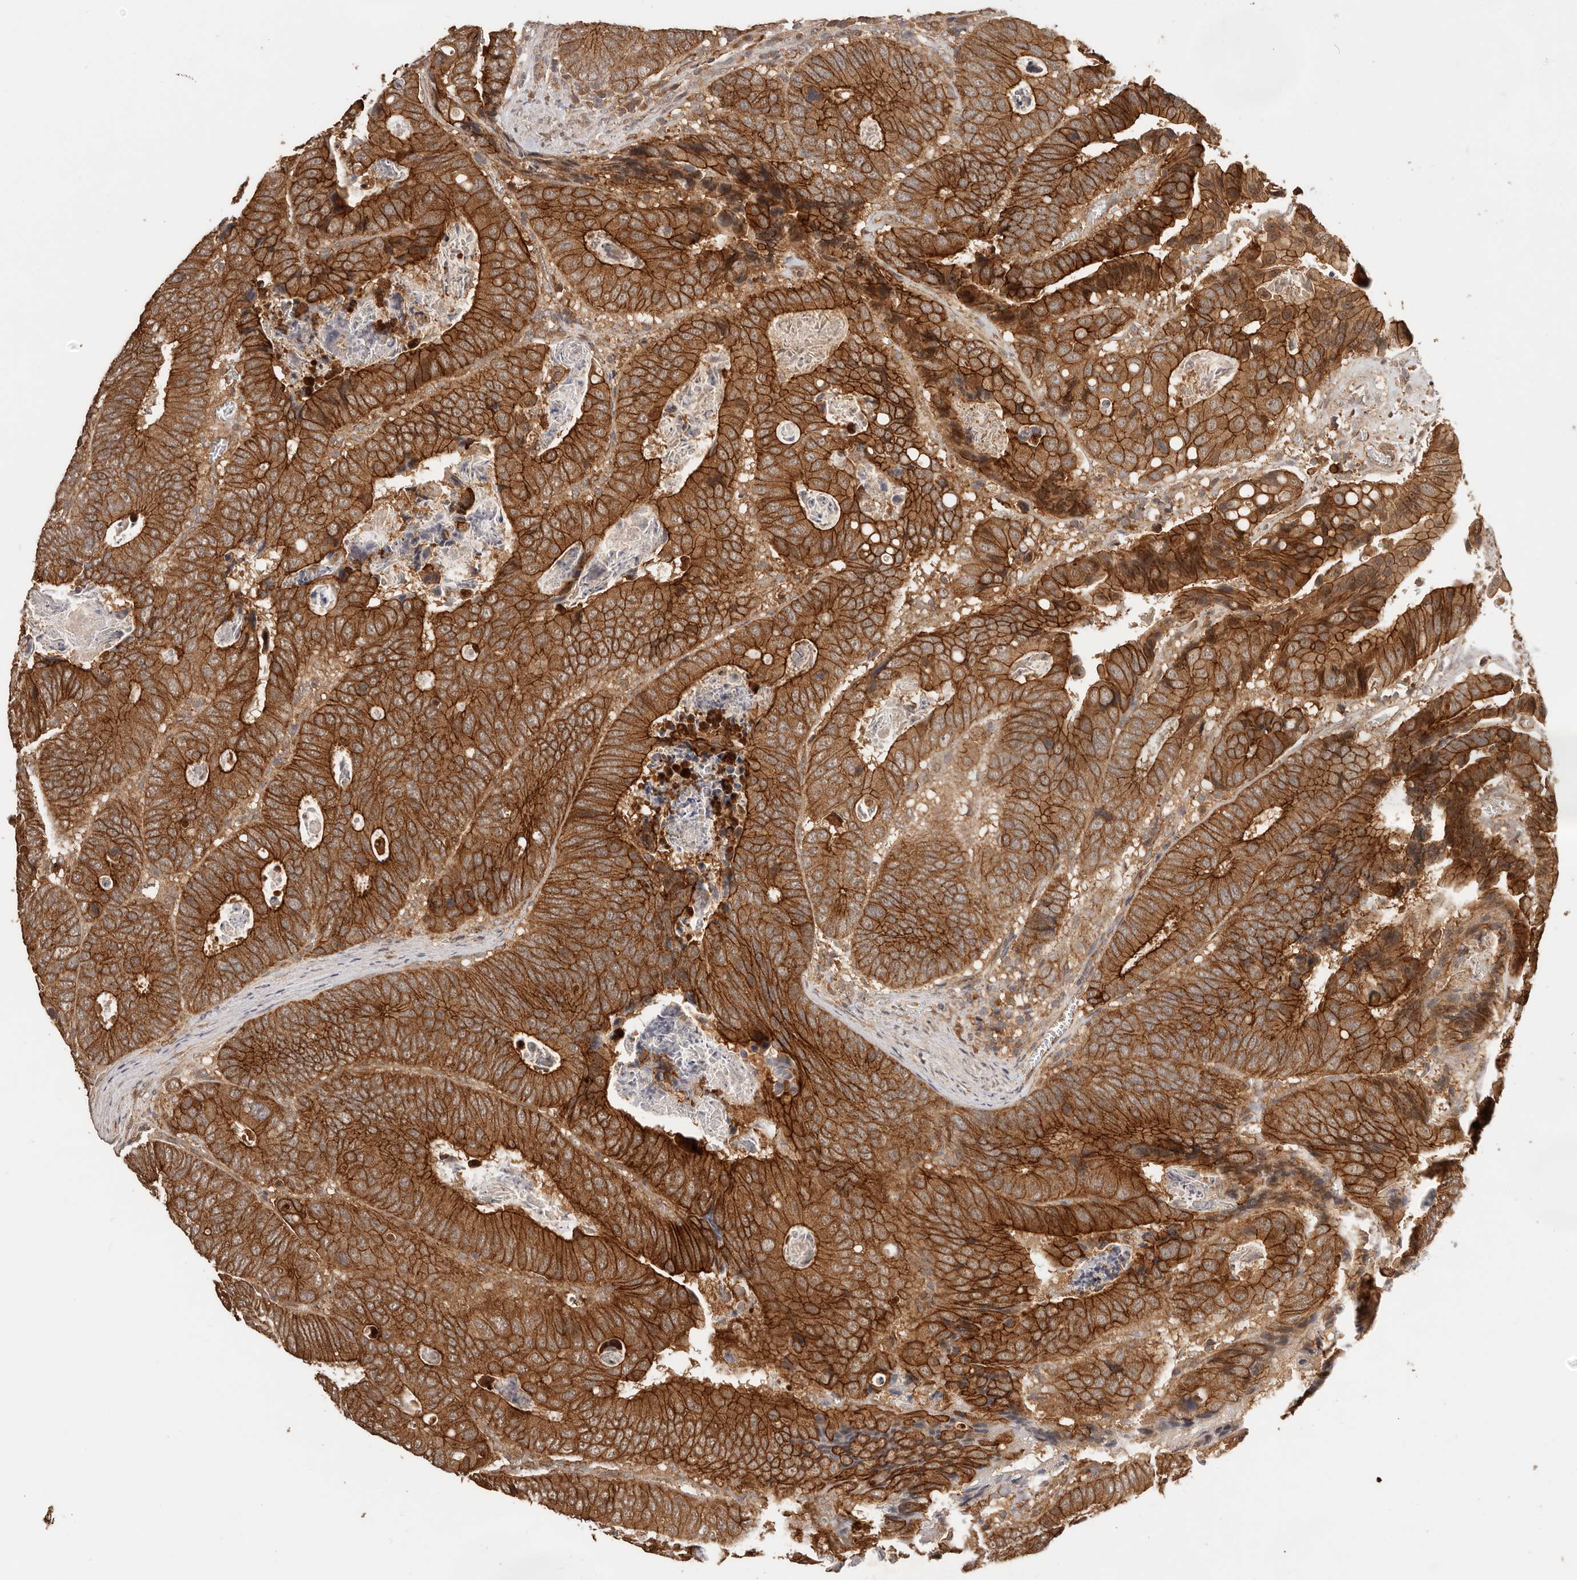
{"staining": {"intensity": "strong", "quantity": ">75%", "location": "cytoplasmic/membranous"}, "tissue": "colorectal cancer", "cell_type": "Tumor cells", "image_type": "cancer", "snomed": [{"axis": "morphology", "description": "Inflammation, NOS"}, {"axis": "morphology", "description": "Adenocarcinoma, NOS"}, {"axis": "topography", "description": "Colon"}], "caption": "Adenocarcinoma (colorectal) stained for a protein (brown) shows strong cytoplasmic/membranous positive positivity in about >75% of tumor cells.", "gene": "AFDN", "patient": {"sex": "male", "age": 72}}